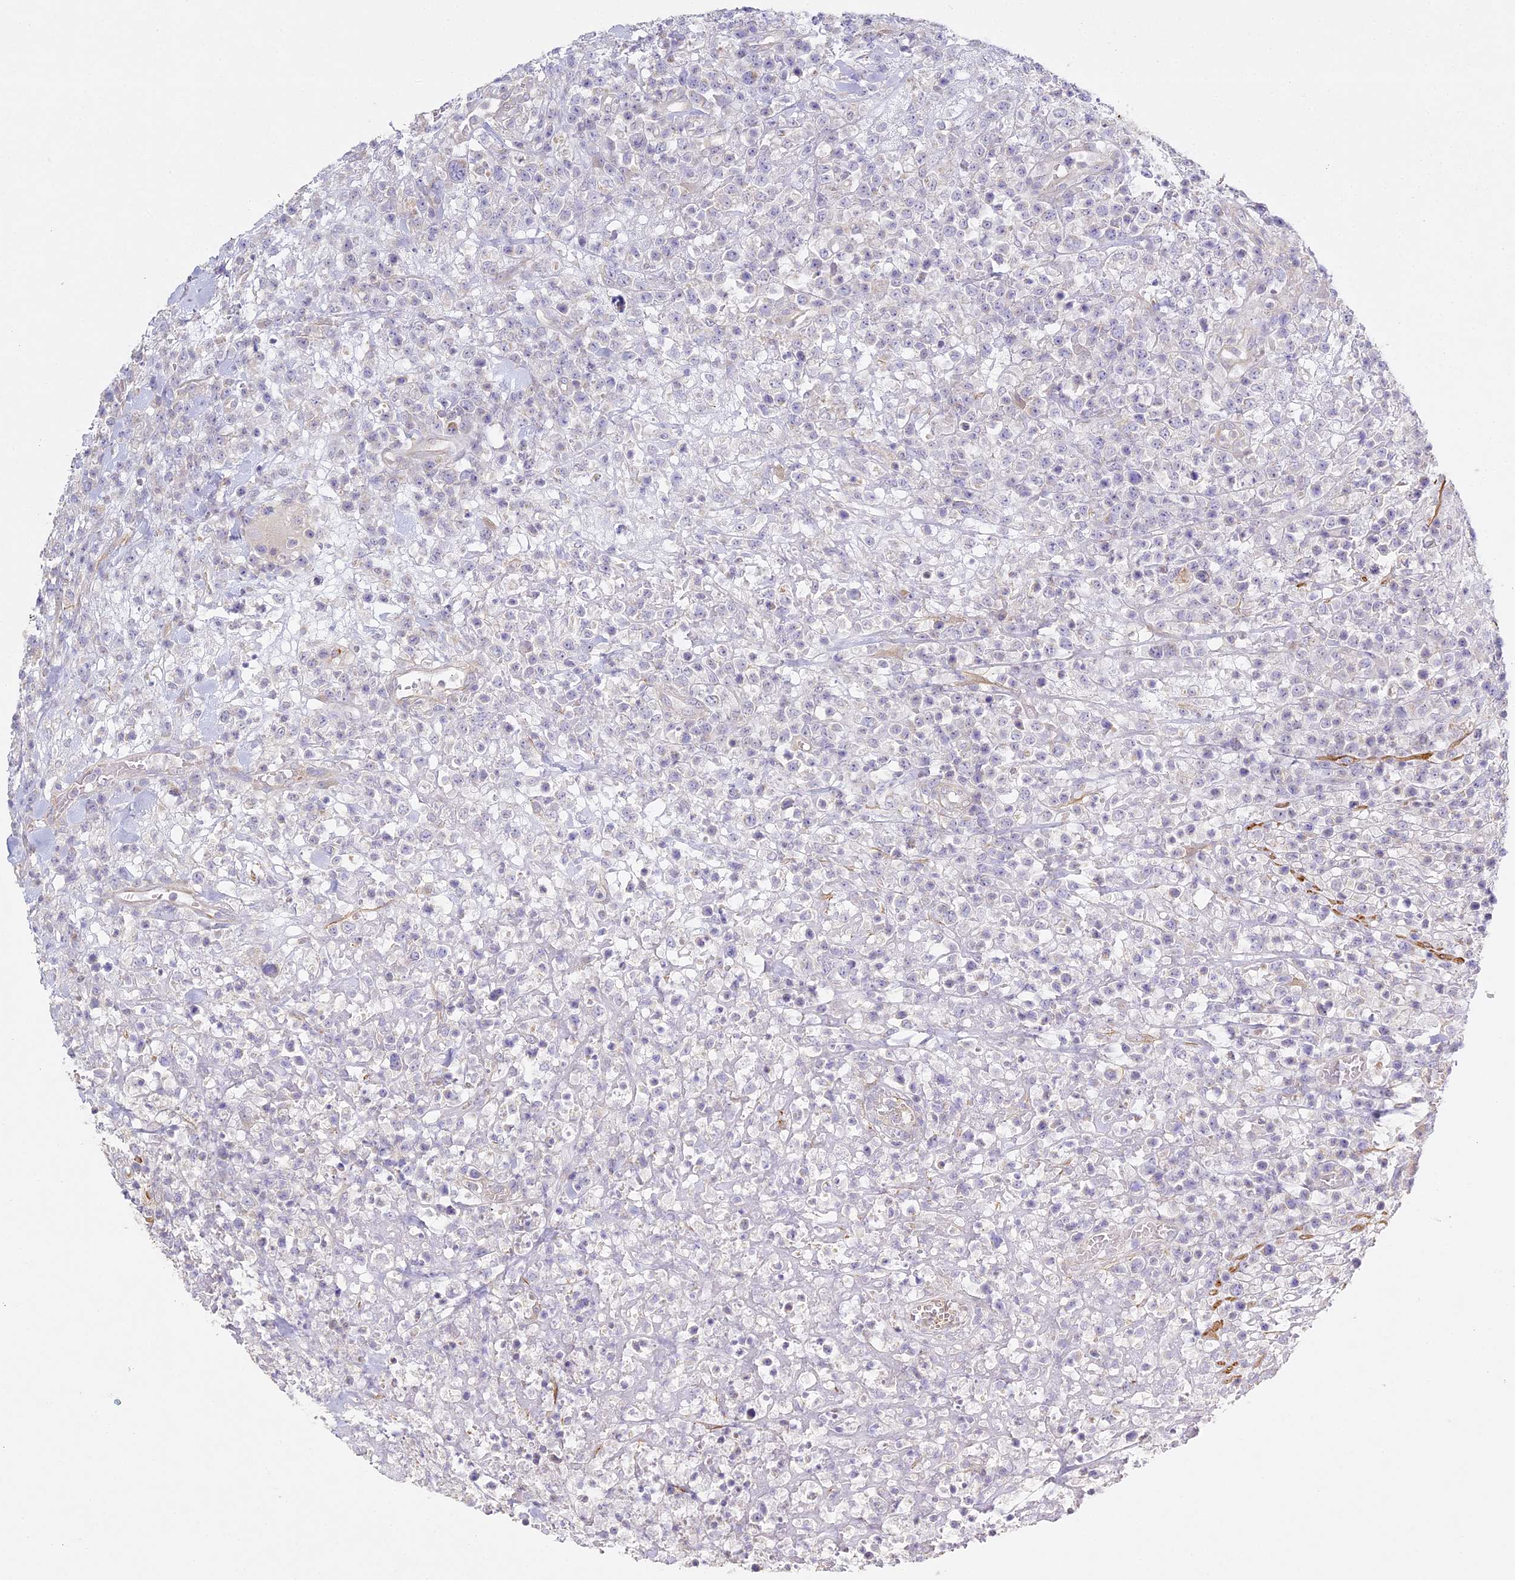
{"staining": {"intensity": "negative", "quantity": "none", "location": "none"}, "tissue": "lymphoma", "cell_type": "Tumor cells", "image_type": "cancer", "snomed": [{"axis": "morphology", "description": "Malignant lymphoma, non-Hodgkin's type, High grade"}, {"axis": "topography", "description": "Colon"}], "caption": "A high-resolution image shows immunohistochemistry staining of malignant lymphoma, non-Hodgkin's type (high-grade), which exhibits no significant expression in tumor cells.", "gene": "MED28", "patient": {"sex": "female", "age": 53}}